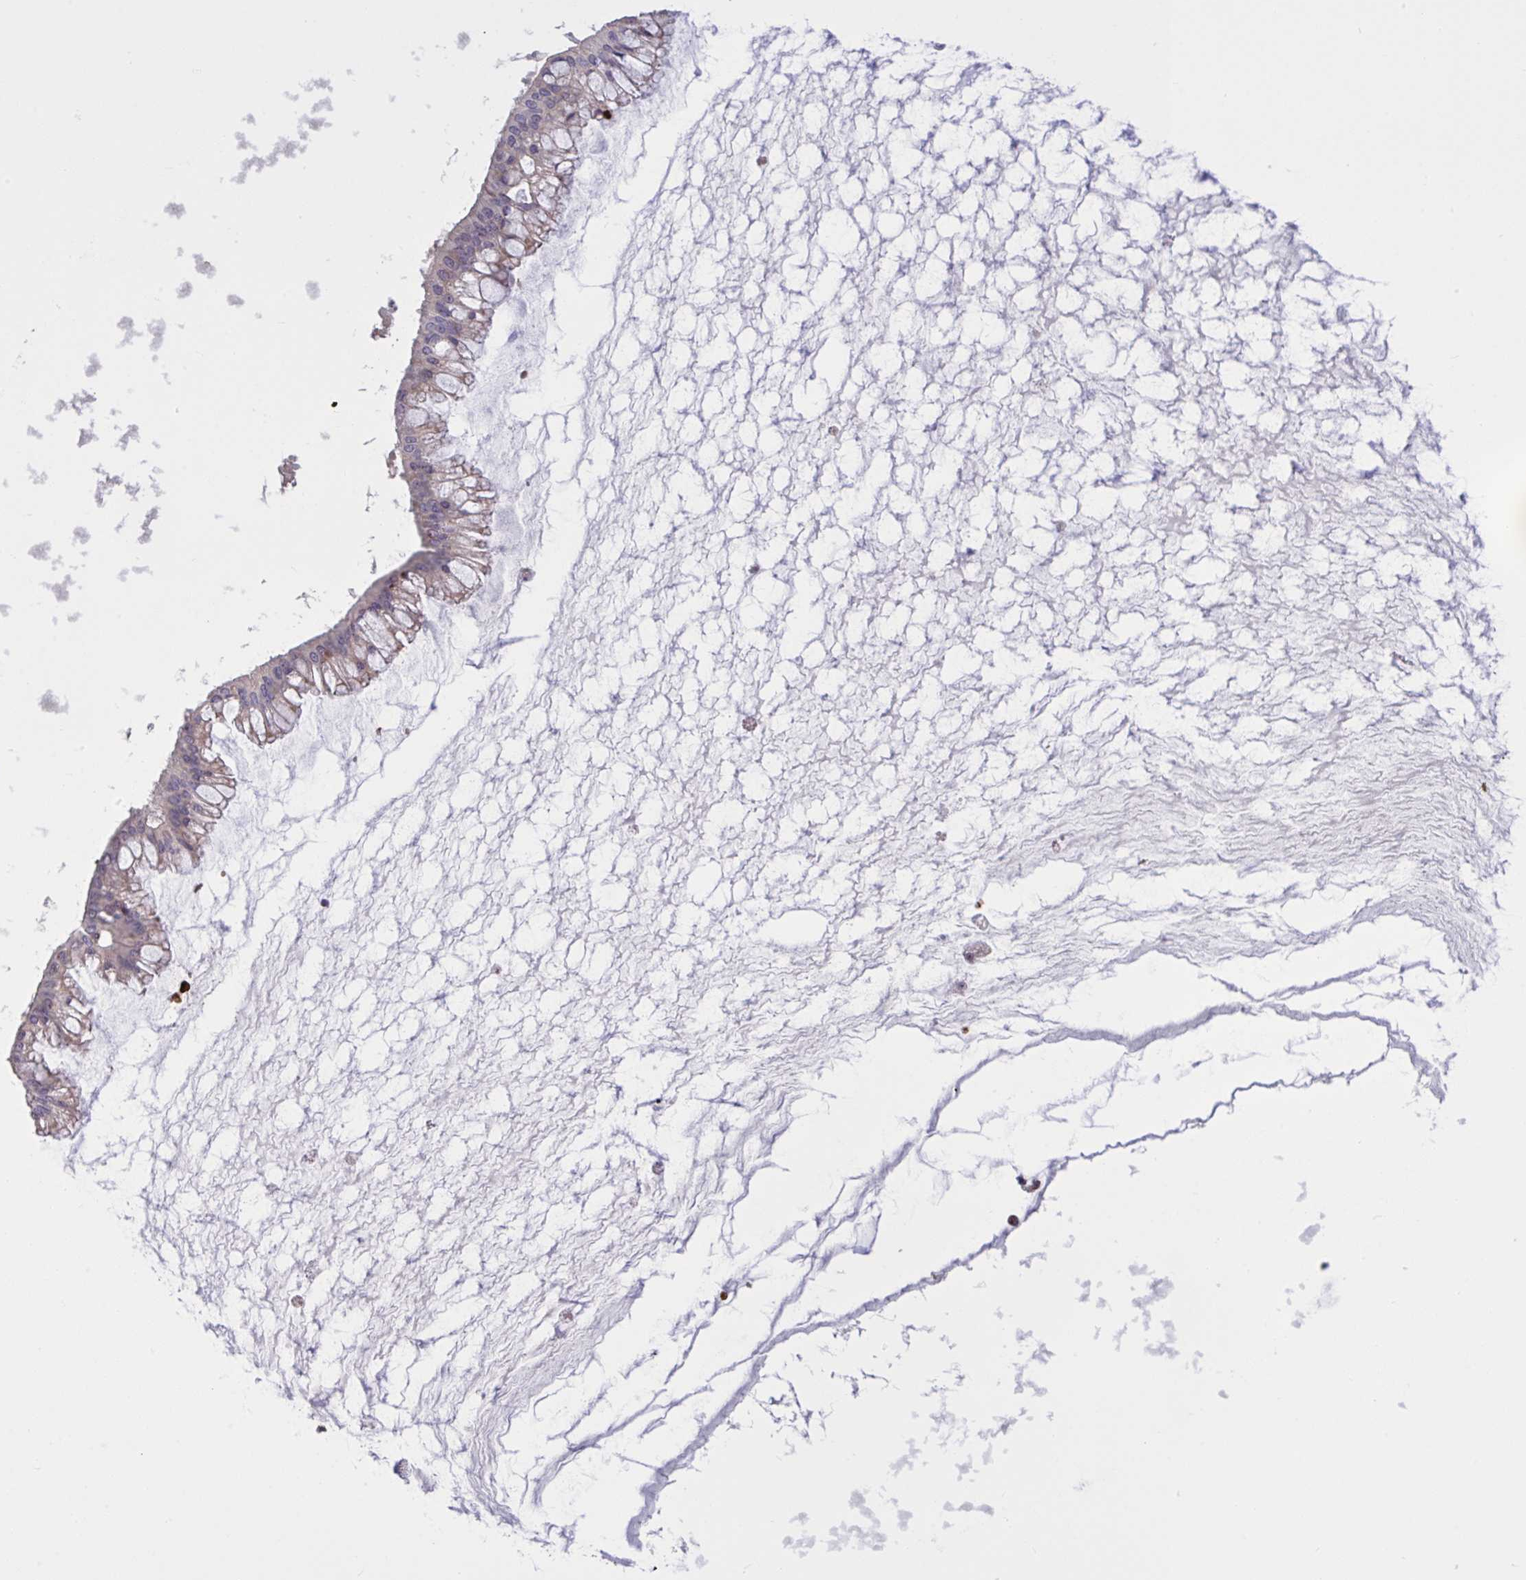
{"staining": {"intensity": "weak", "quantity": "25%-75%", "location": "cytoplasmic/membranous"}, "tissue": "ovarian cancer", "cell_type": "Tumor cells", "image_type": "cancer", "snomed": [{"axis": "morphology", "description": "Cystadenocarcinoma, mucinous, NOS"}, {"axis": "topography", "description": "Ovary"}], "caption": "Ovarian cancer stained with immunohistochemistry (IHC) displays weak cytoplasmic/membranous staining in about 25%-75% of tumor cells.", "gene": "CD101", "patient": {"sex": "female", "age": 73}}